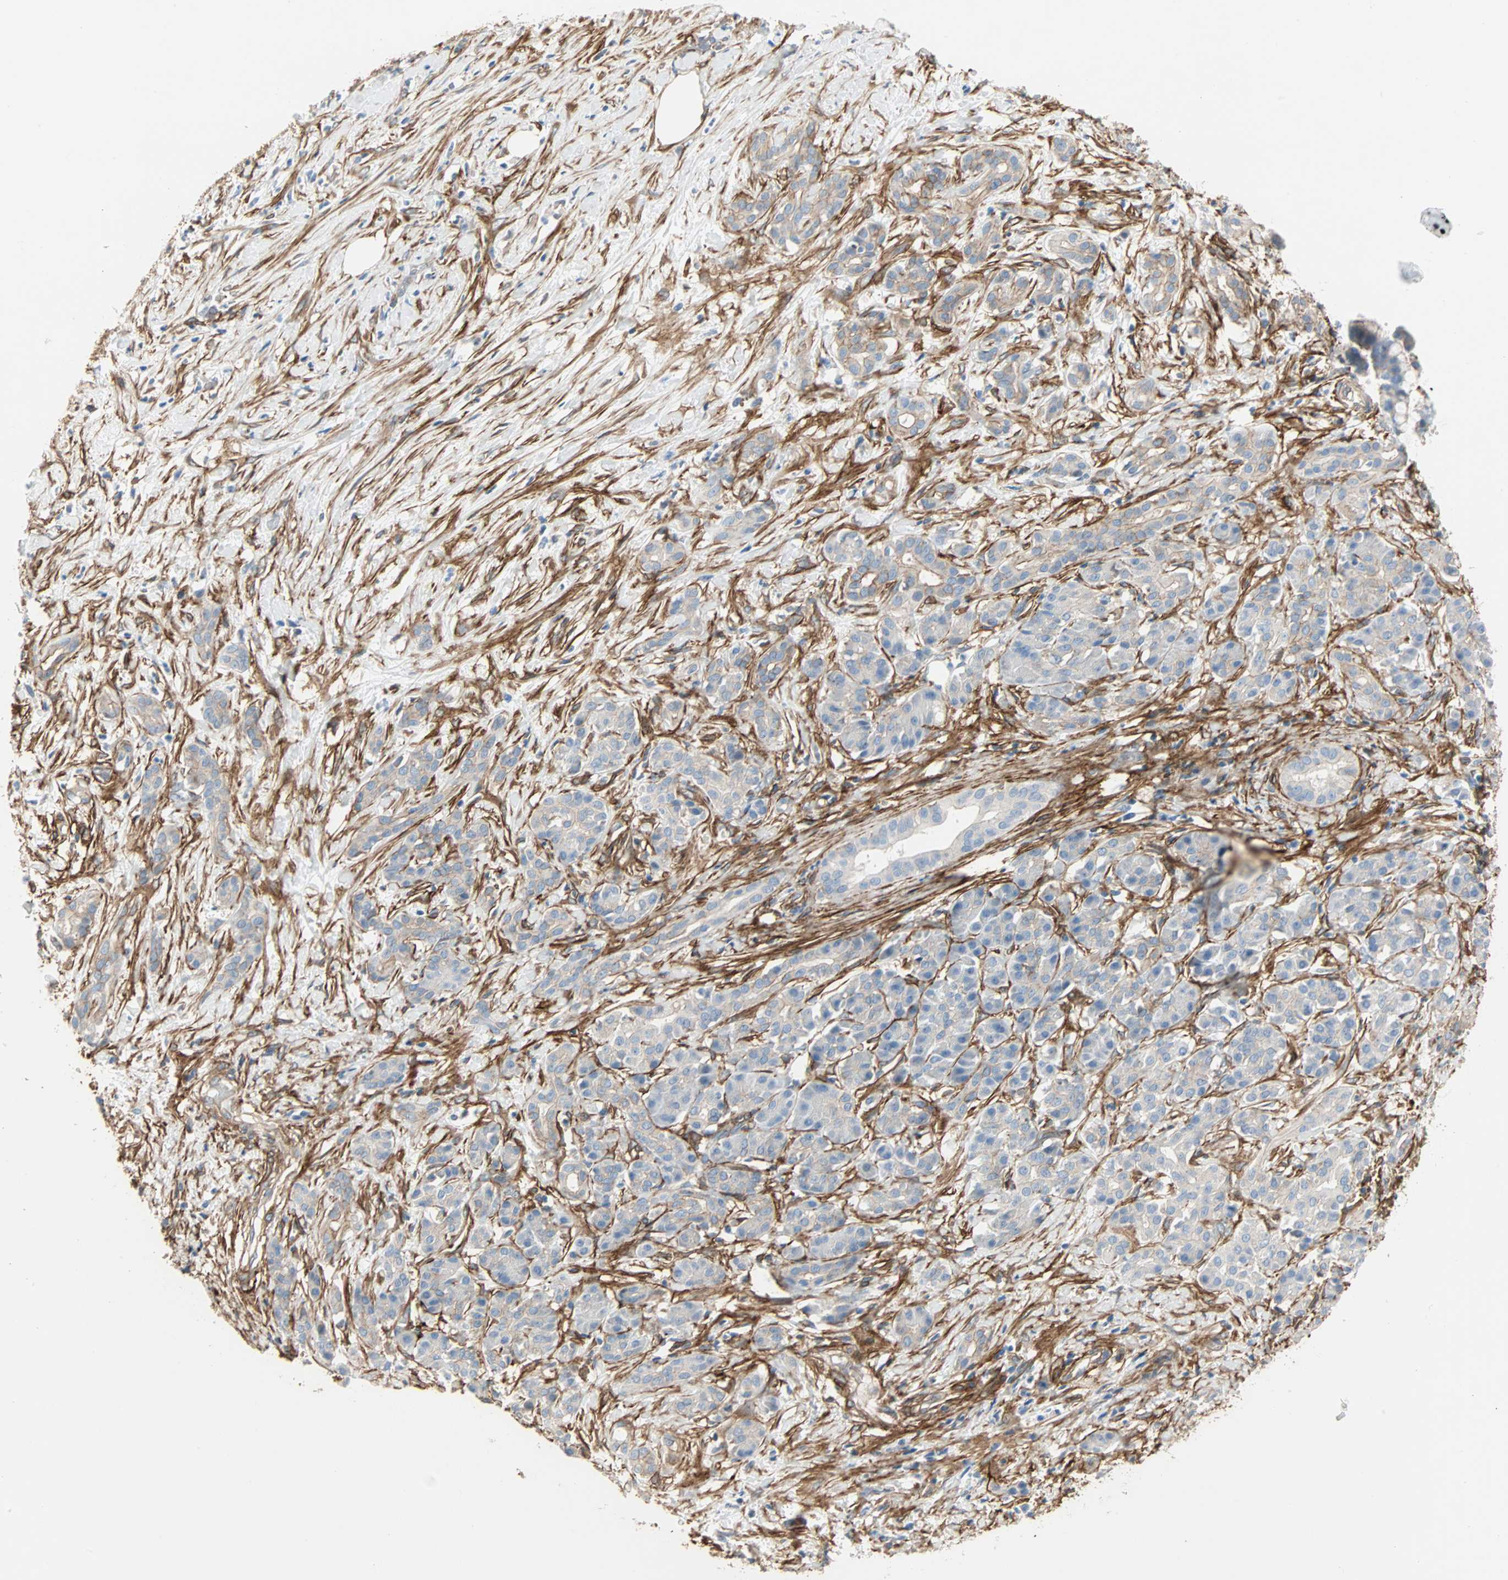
{"staining": {"intensity": "weak", "quantity": ">75%", "location": "cytoplasmic/membranous"}, "tissue": "pancreatic cancer", "cell_type": "Tumor cells", "image_type": "cancer", "snomed": [{"axis": "morphology", "description": "Adenocarcinoma, NOS"}, {"axis": "topography", "description": "Pancreas"}], "caption": "IHC micrograph of neoplastic tissue: human pancreatic cancer stained using IHC displays low levels of weak protein expression localized specifically in the cytoplasmic/membranous of tumor cells, appearing as a cytoplasmic/membranous brown color.", "gene": "EPB41L2", "patient": {"sex": "male", "age": 41}}